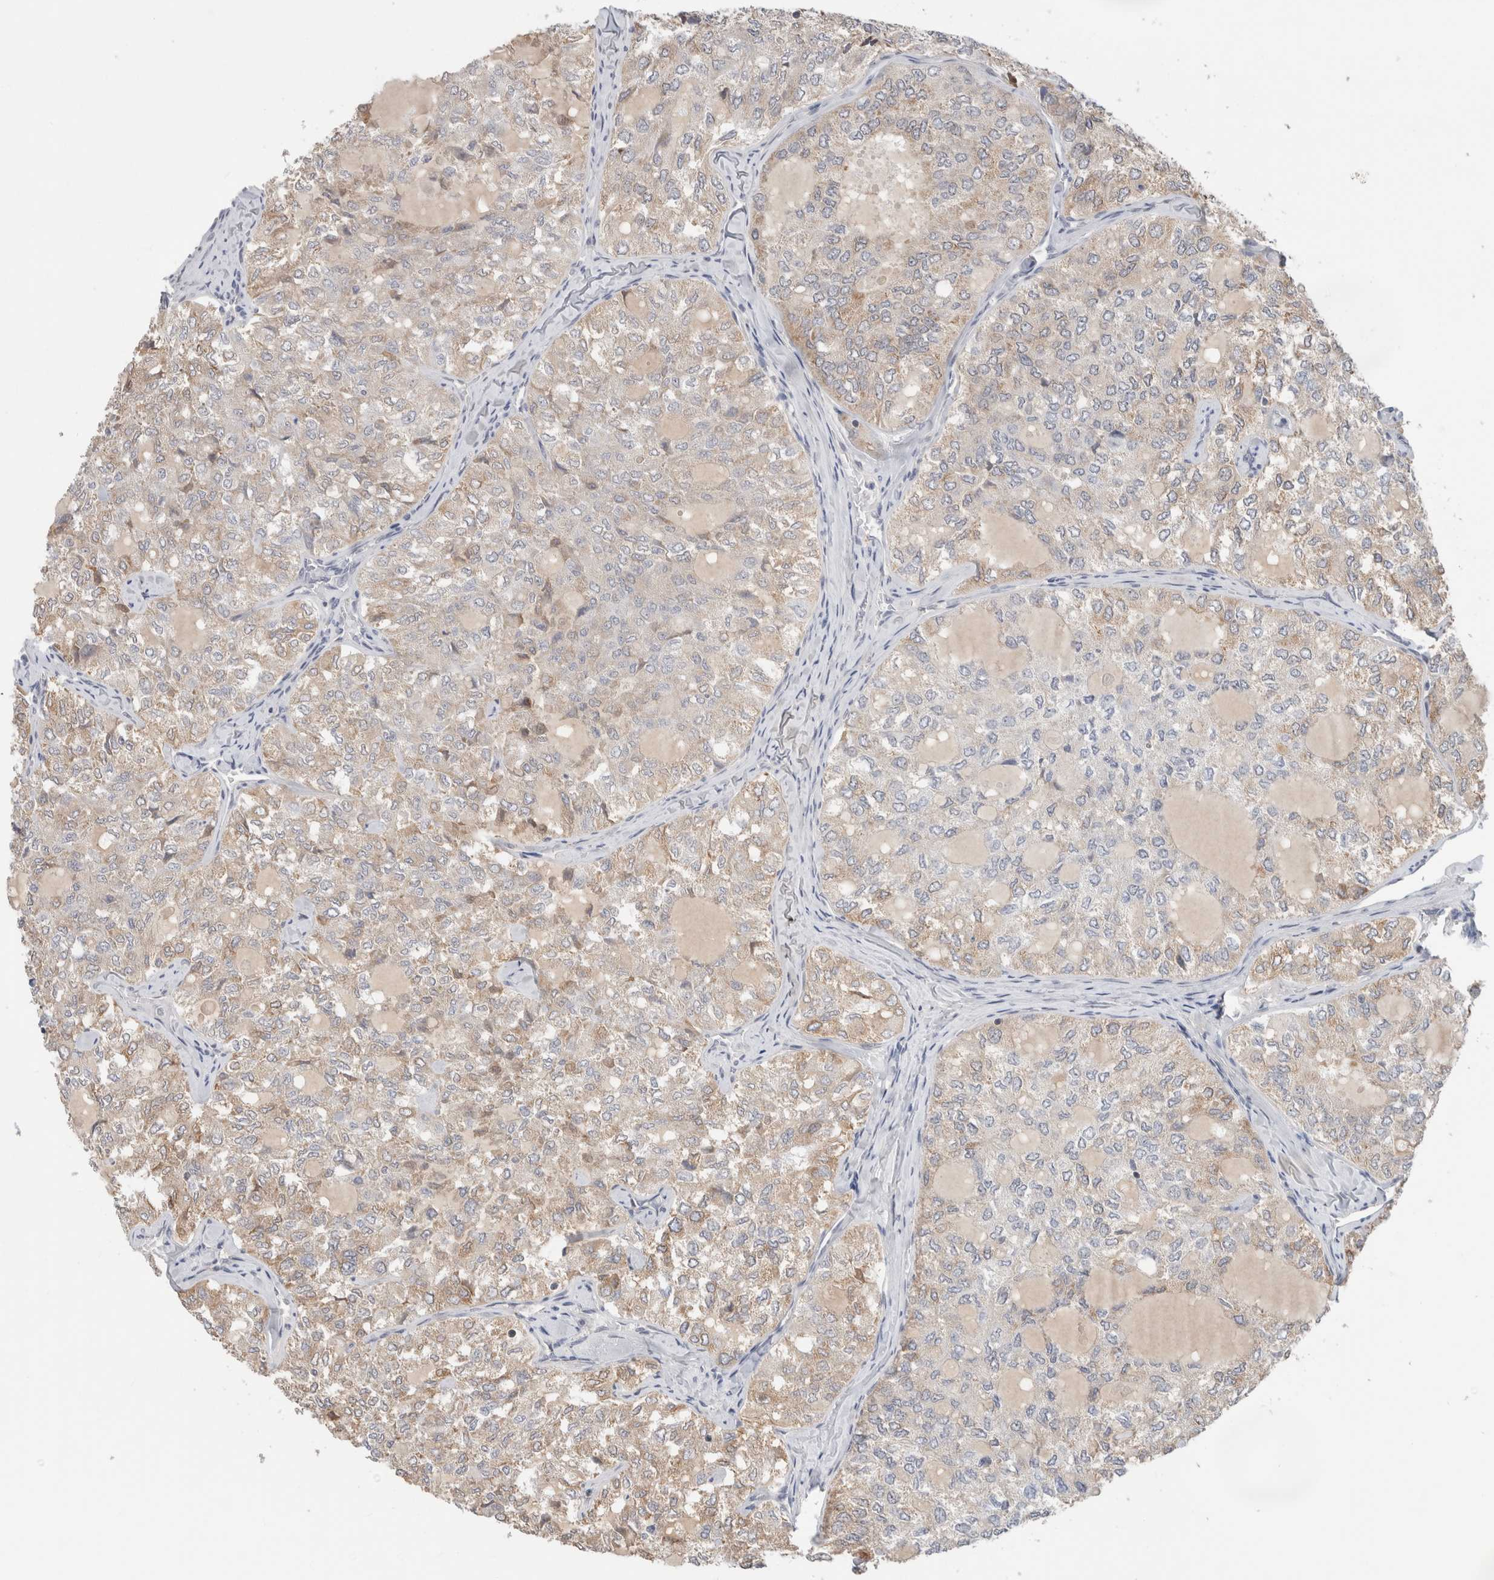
{"staining": {"intensity": "weak", "quantity": "25%-75%", "location": "cytoplasmic/membranous"}, "tissue": "thyroid cancer", "cell_type": "Tumor cells", "image_type": "cancer", "snomed": [{"axis": "morphology", "description": "Follicular adenoma carcinoma, NOS"}, {"axis": "topography", "description": "Thyroid gland"}], "caption": "Thyroid cancer (follicular adenoma carcinoma) stained with IHC exhibits weak cytoplasmic/membranous expression in approximately 25%-75% of tumor cells. (Stains: DAB (3,3'-diaminobenzidine) in brown, nuclei in blue, Microscopy: brightfield microscopy at high magnification).", "gene": "HCN3", "patient": {"sex": "male", "age": 75}}